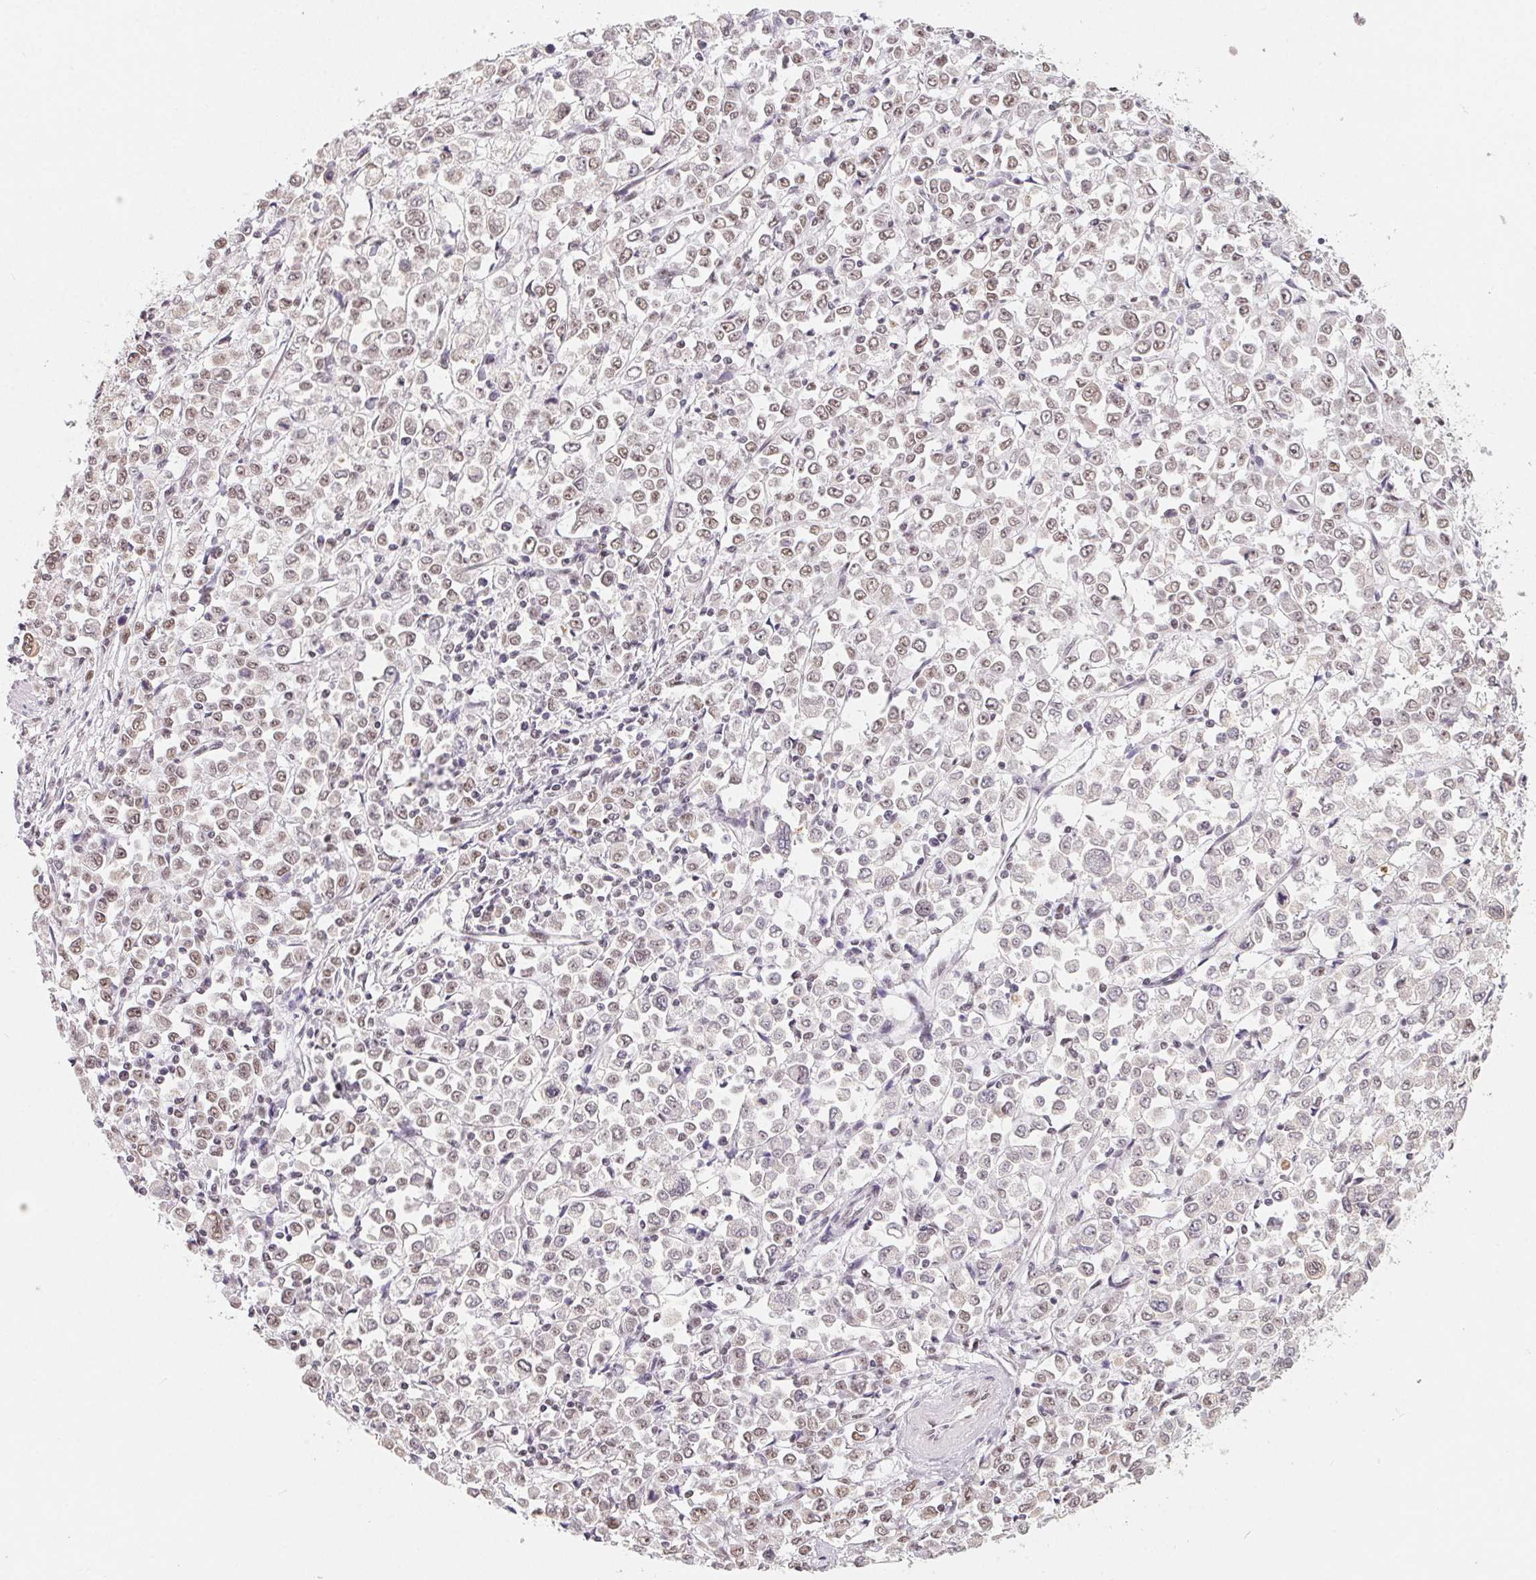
{"staining": {"intensity": "moderate", "quantity": "25%-75%", "location": "nuclear"}, "tissue": "stomach cancer", "cell_type": "Tumor cells", "image_type": "cancer", "snomed": [{"axis": "morphology", "description": "Adenocarcinoma, NOS"}, {"axis": "topography", "description": "Stomach, upper"}], "caption": "A micrograph of stomach adenocarcinoma stained for a protein shows moderate nuclear brown staining in tumor cells.", "gene": "TCERG1", "patient": {"sex": "male", "age": 70}}